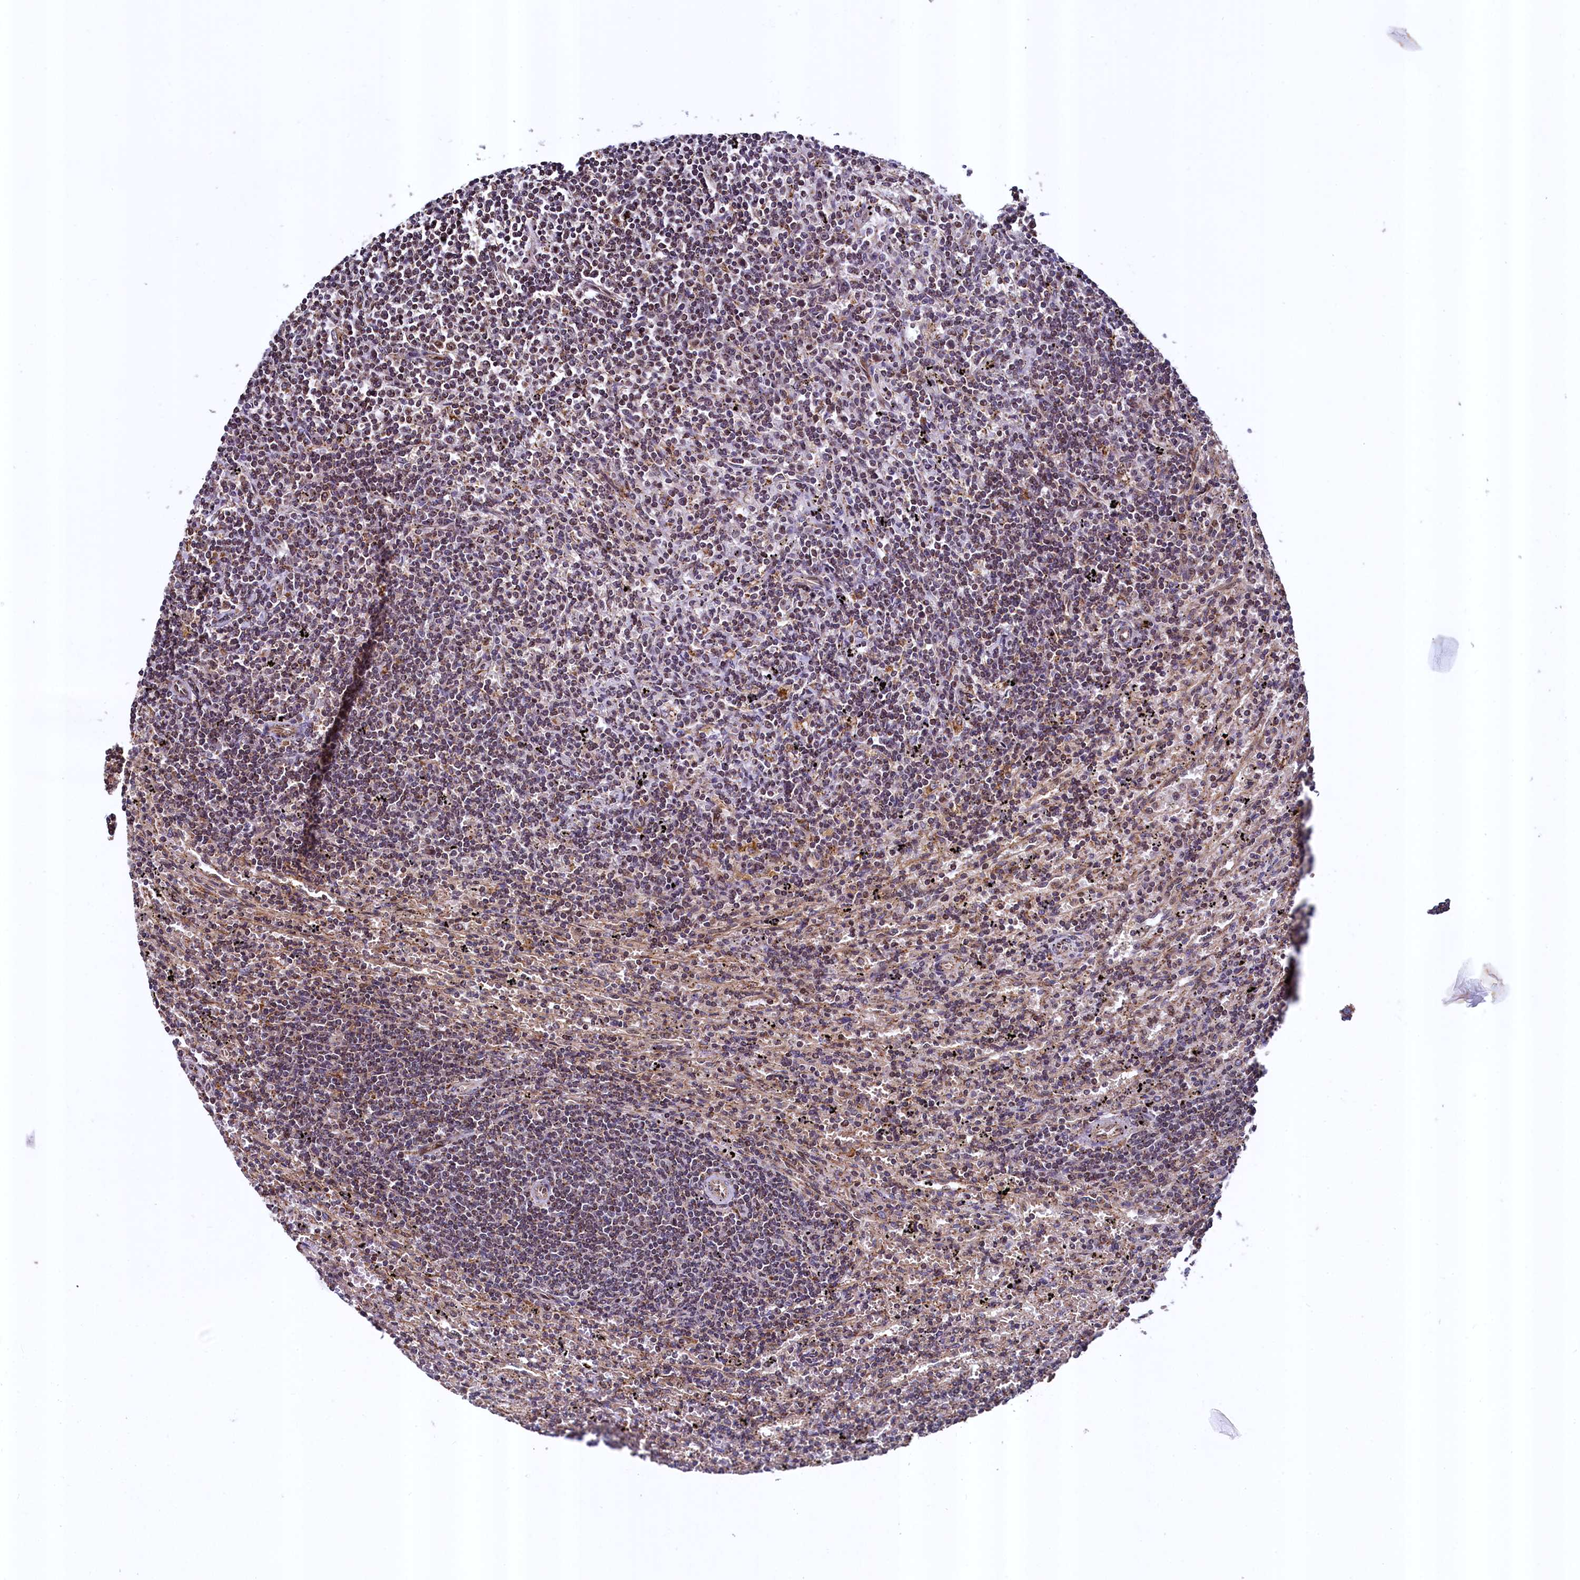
{"staining": {"intensity": "moderate", "quantity": "25%-75%", "location": "cytoplasmic/membranous"}, "tissue": "lymphoma", "cell_type": "Tumor cells", "image_type": "cancer", "snomed": [{"axis": "morphology", "description": "Malignant lymphoma, non-Hodgkin's type, Low grade"}, {"axis": "topography", "description": "Spleen"}], "caption": "Lymphoma tissue reveals moderate cytoplasmic/membranous staining in about 25%-75% of tumor cells (DAB IHC, brown staining for protein, blue staining for nuclei).", "gene": "ZNF577", "patient": {"sex": "male", "age": 76}}